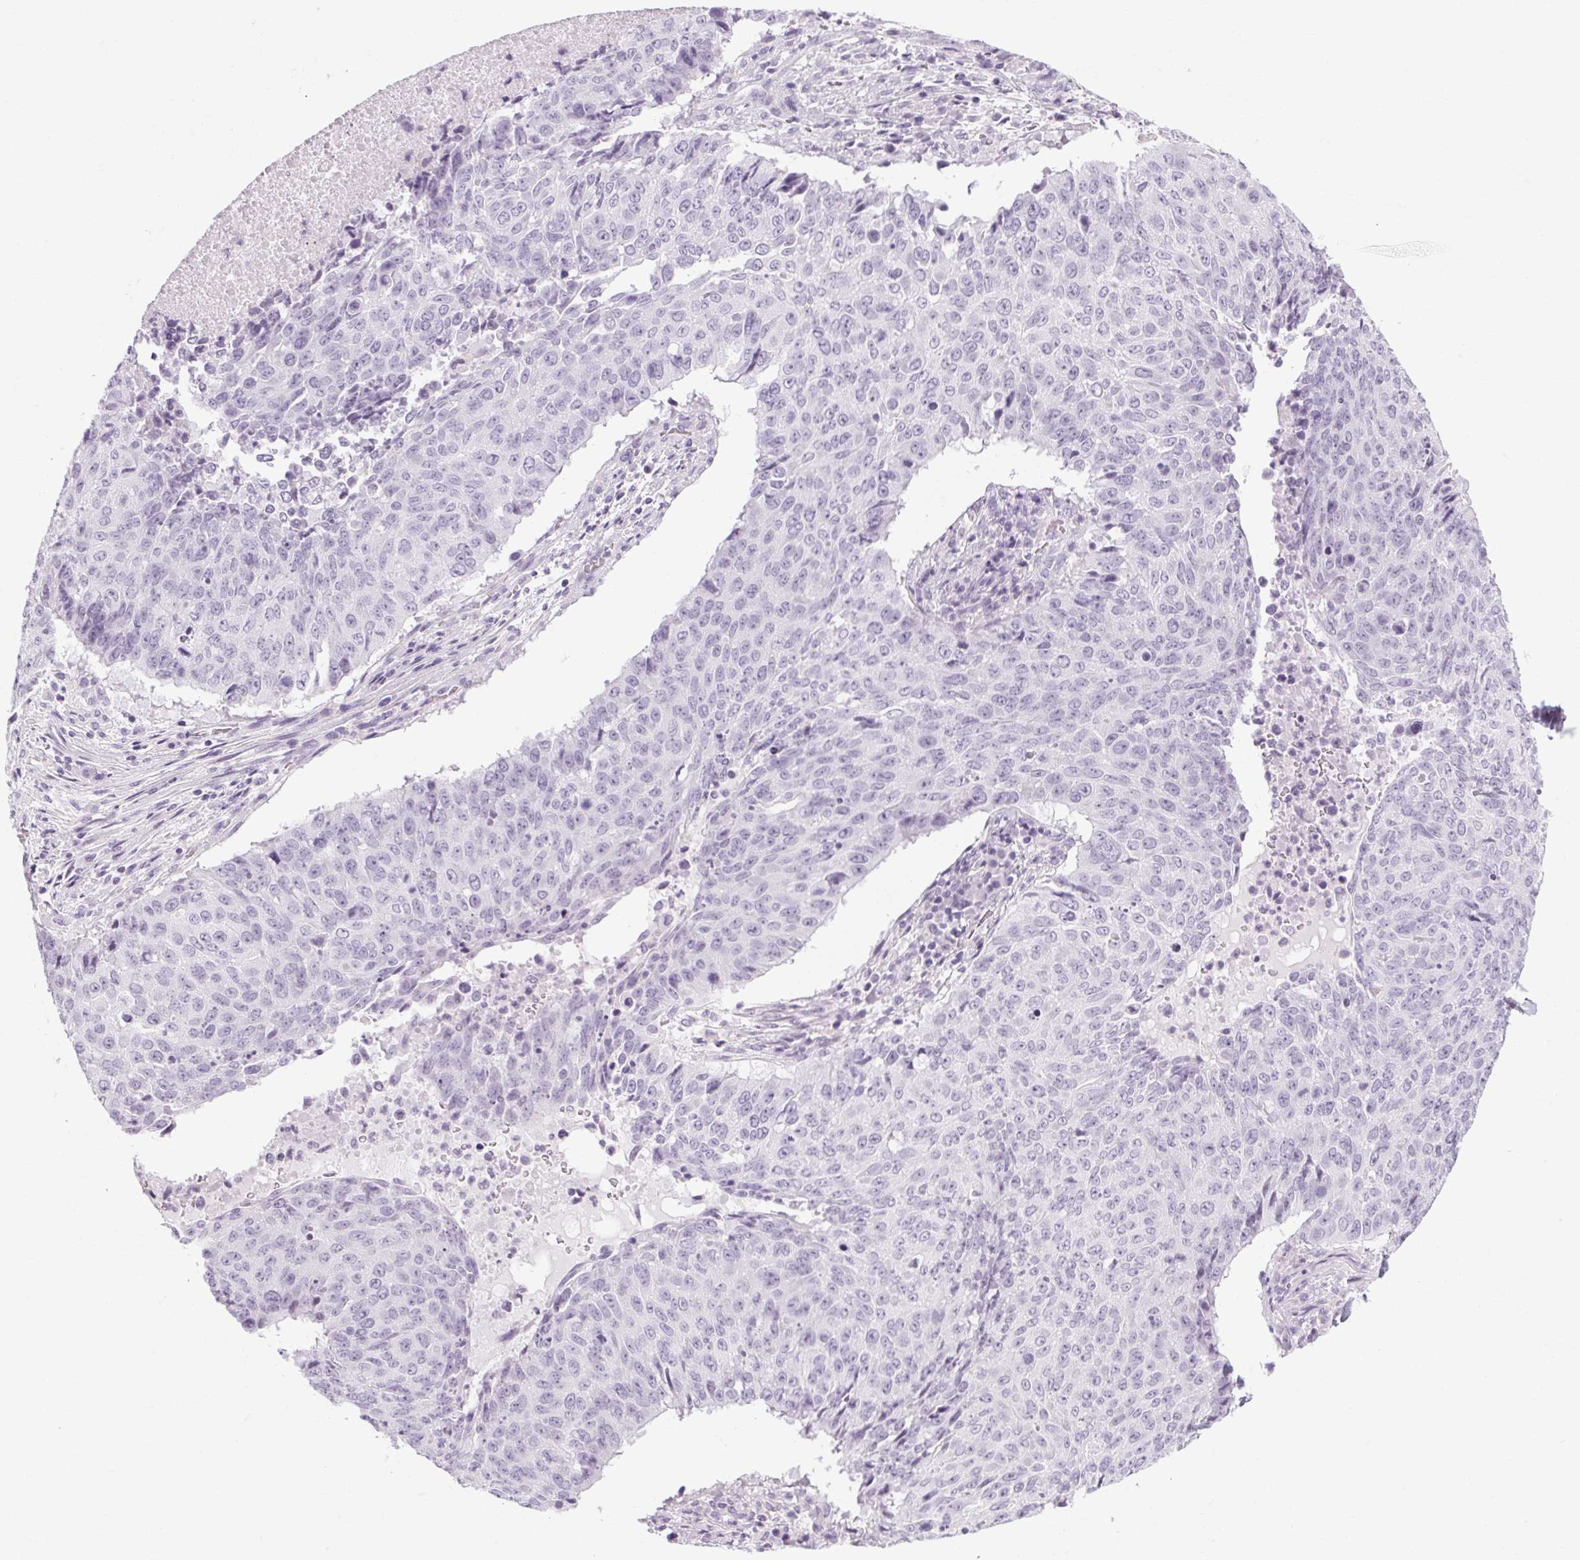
{"staining": {"intensity": "negative", "quantity": "none", "location": "none"}, "tissue": "lung cancer", "cell_type": "Tumor cells", "image_type": "cancer", "snomed": [{"axis": "morphology", "description": "Normal tissue, NOS"}, {"axis": "morphology", "description": "Squamous cell carcinoma, NOS"}, {"axis": "topography", "description": "Bronchus"}, {"axis": "topography", "description": "Lung"}], "caption": "Lung cancer (squamous cell carcinoma) was stained to show a protein in brown. There is no significant expression in tumor cells. The staining is performed using DAB brown chromogen with nuclei counter-stained in using hematoxylin.", "gene": "POMC", "patient": {"sex": "male", "age": 64}}